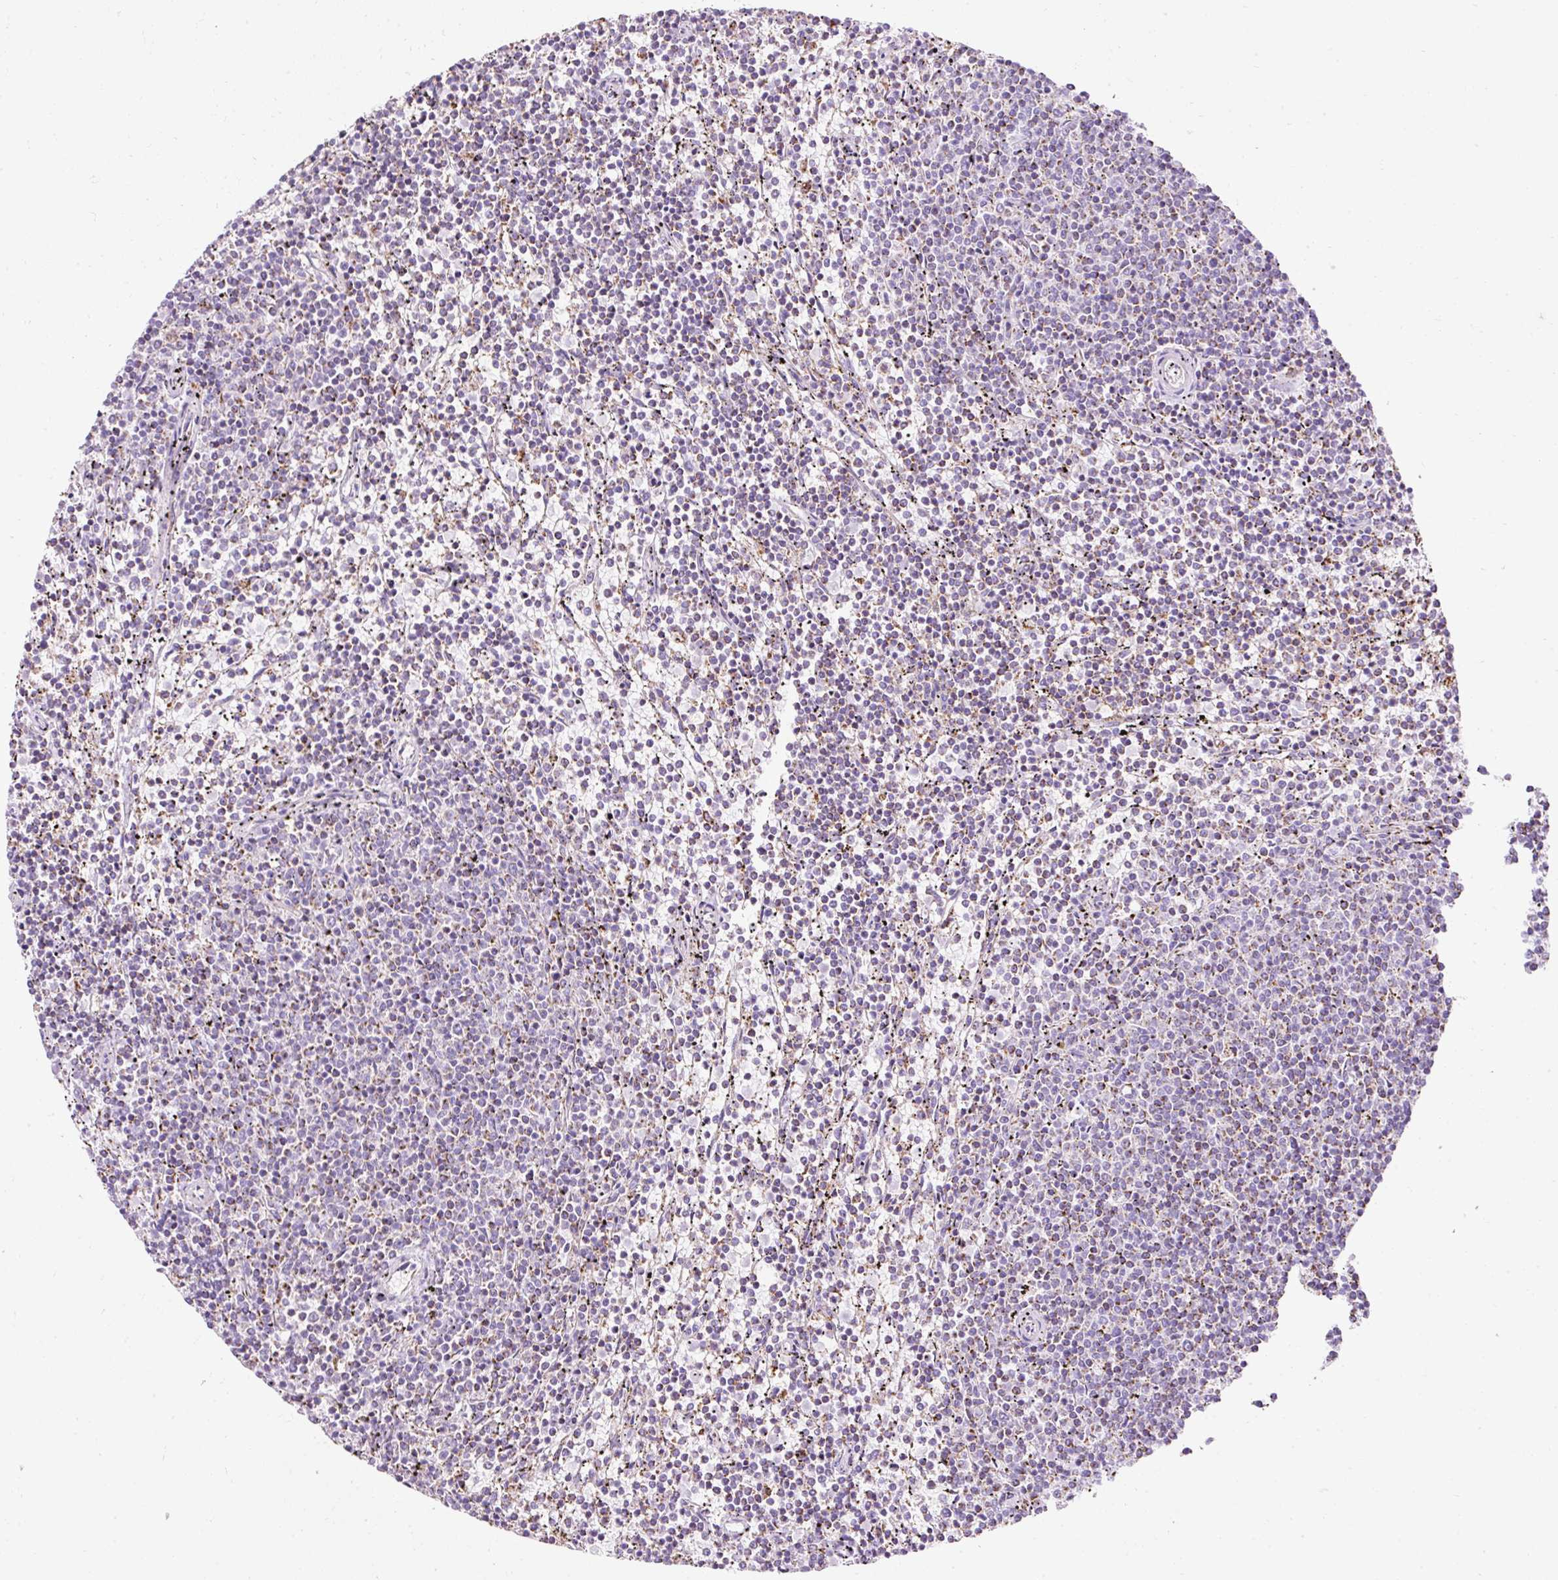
{"staining": {"intensity": "weak", "quantity": "25%-75%", "location": "cytoplasmic/membranous"}, "tissue": "lymphoma", "cell_type": "Tumor cells", "image_type": "cancer", "snomed": [{"axis": "morphology", "description": "Malignant lymphoma, non-Hodgkin's type, Low grade"}, {"axis": "topography", "description": "Spleen"}], "caption": "A low amount of weak cytoplasmic/membranous positivity is identified in approximately 25%-75% of tumor cells in malignant lymphoma, non-Hodgkin's type (low-grade) tissue. (brown staining indicates protein expression, while blue staining denotes nuclei).", "gene": "PLPP2", "patient": {"sex": "female", "age": 50}}